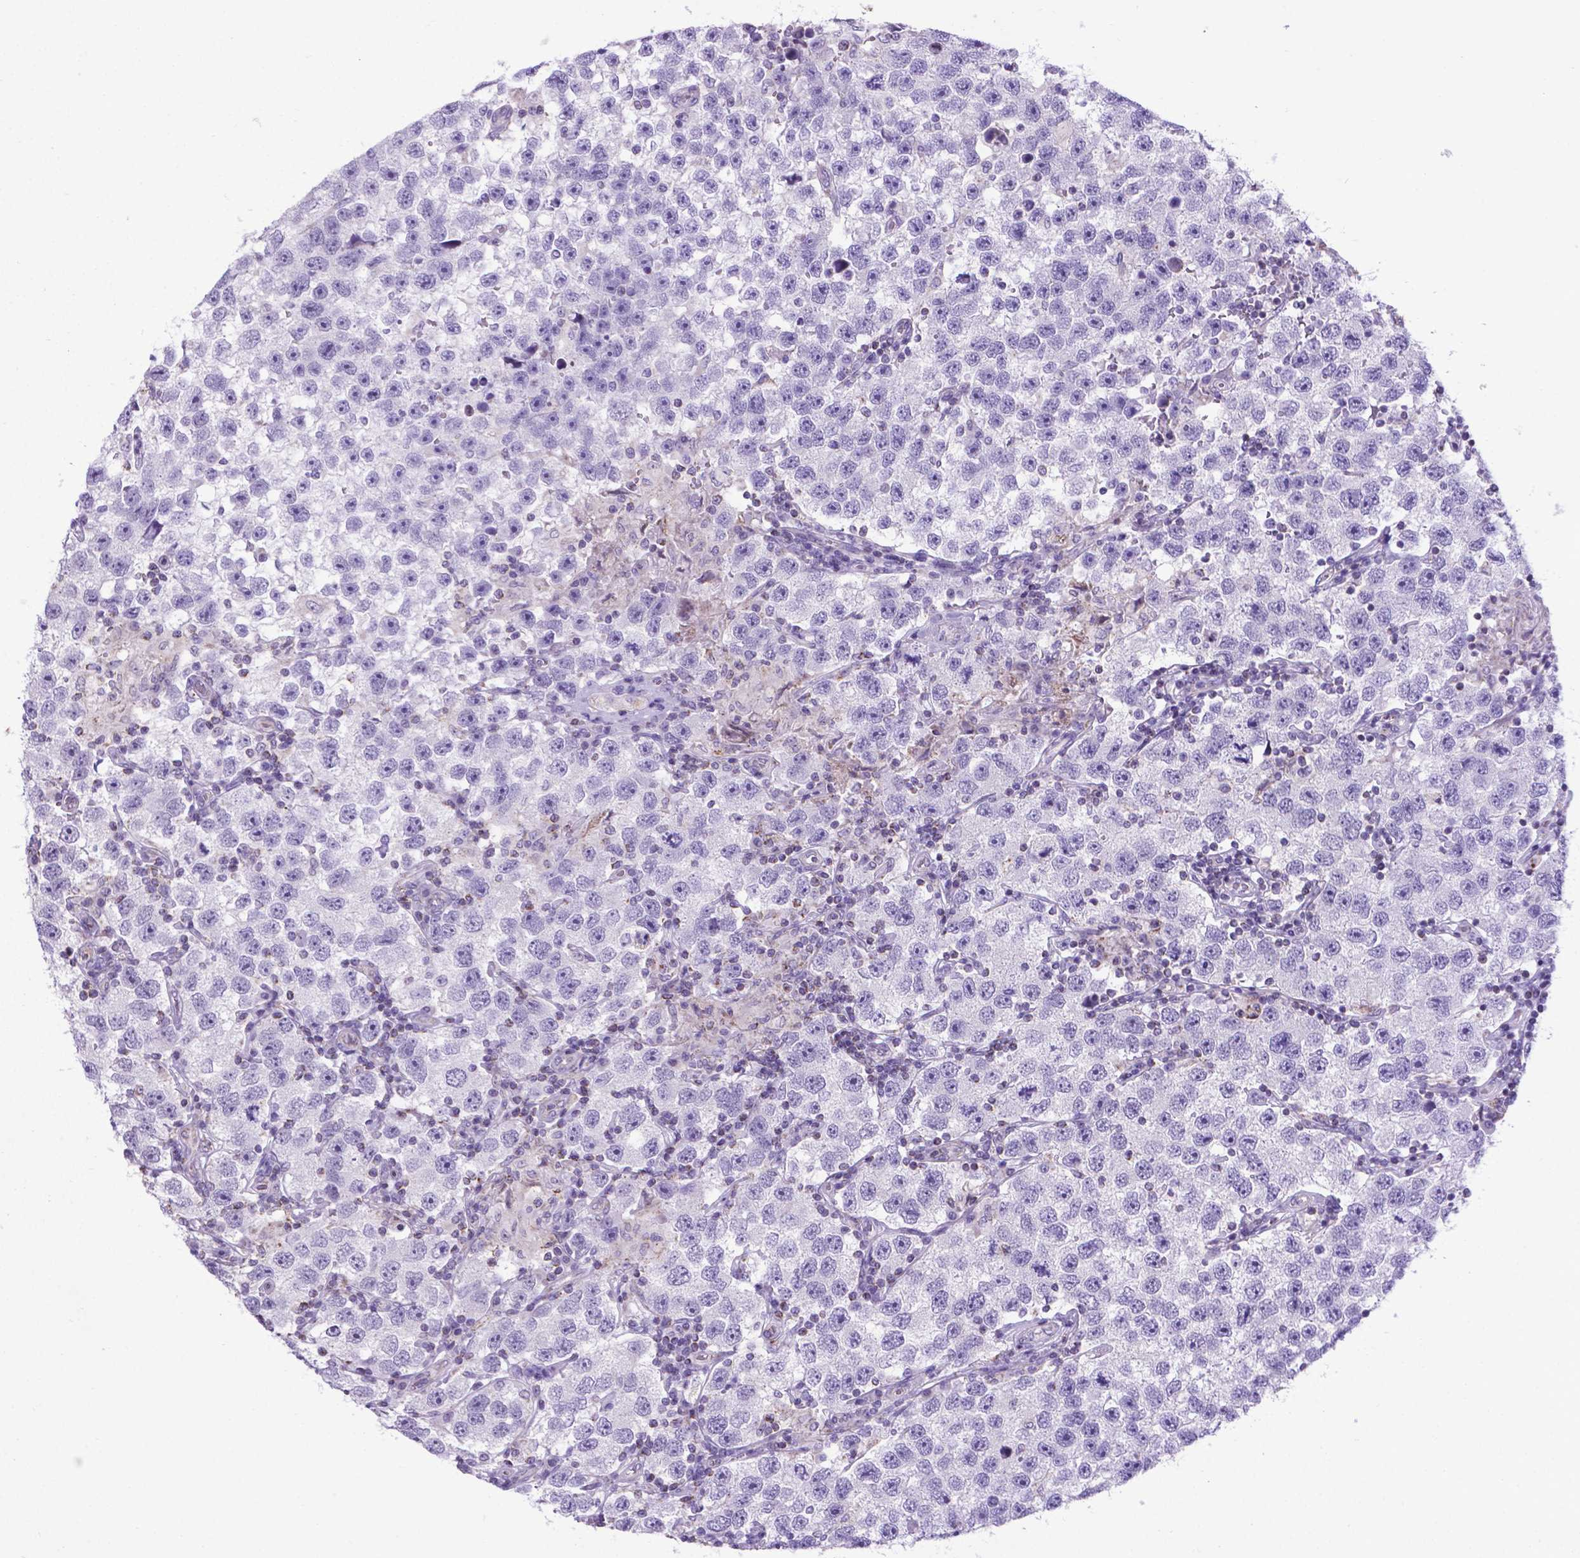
{"staining": {"intensity": "negative", "quantity": "none", "location": "none"}, "tissue": "testis cancer", "cell_type": "Tumor cells", "image_type": "cancer", "snomed": [{"axis": "morphology", "description": "Seminoma, NOS"}, {"axis": "topography", "description": "Testis"}], "caption": "There is no significant positivity in tumor cells of seminoma (testis).", "gene": "POU3F3", "patient": {"sex": "male", "age": 26}}